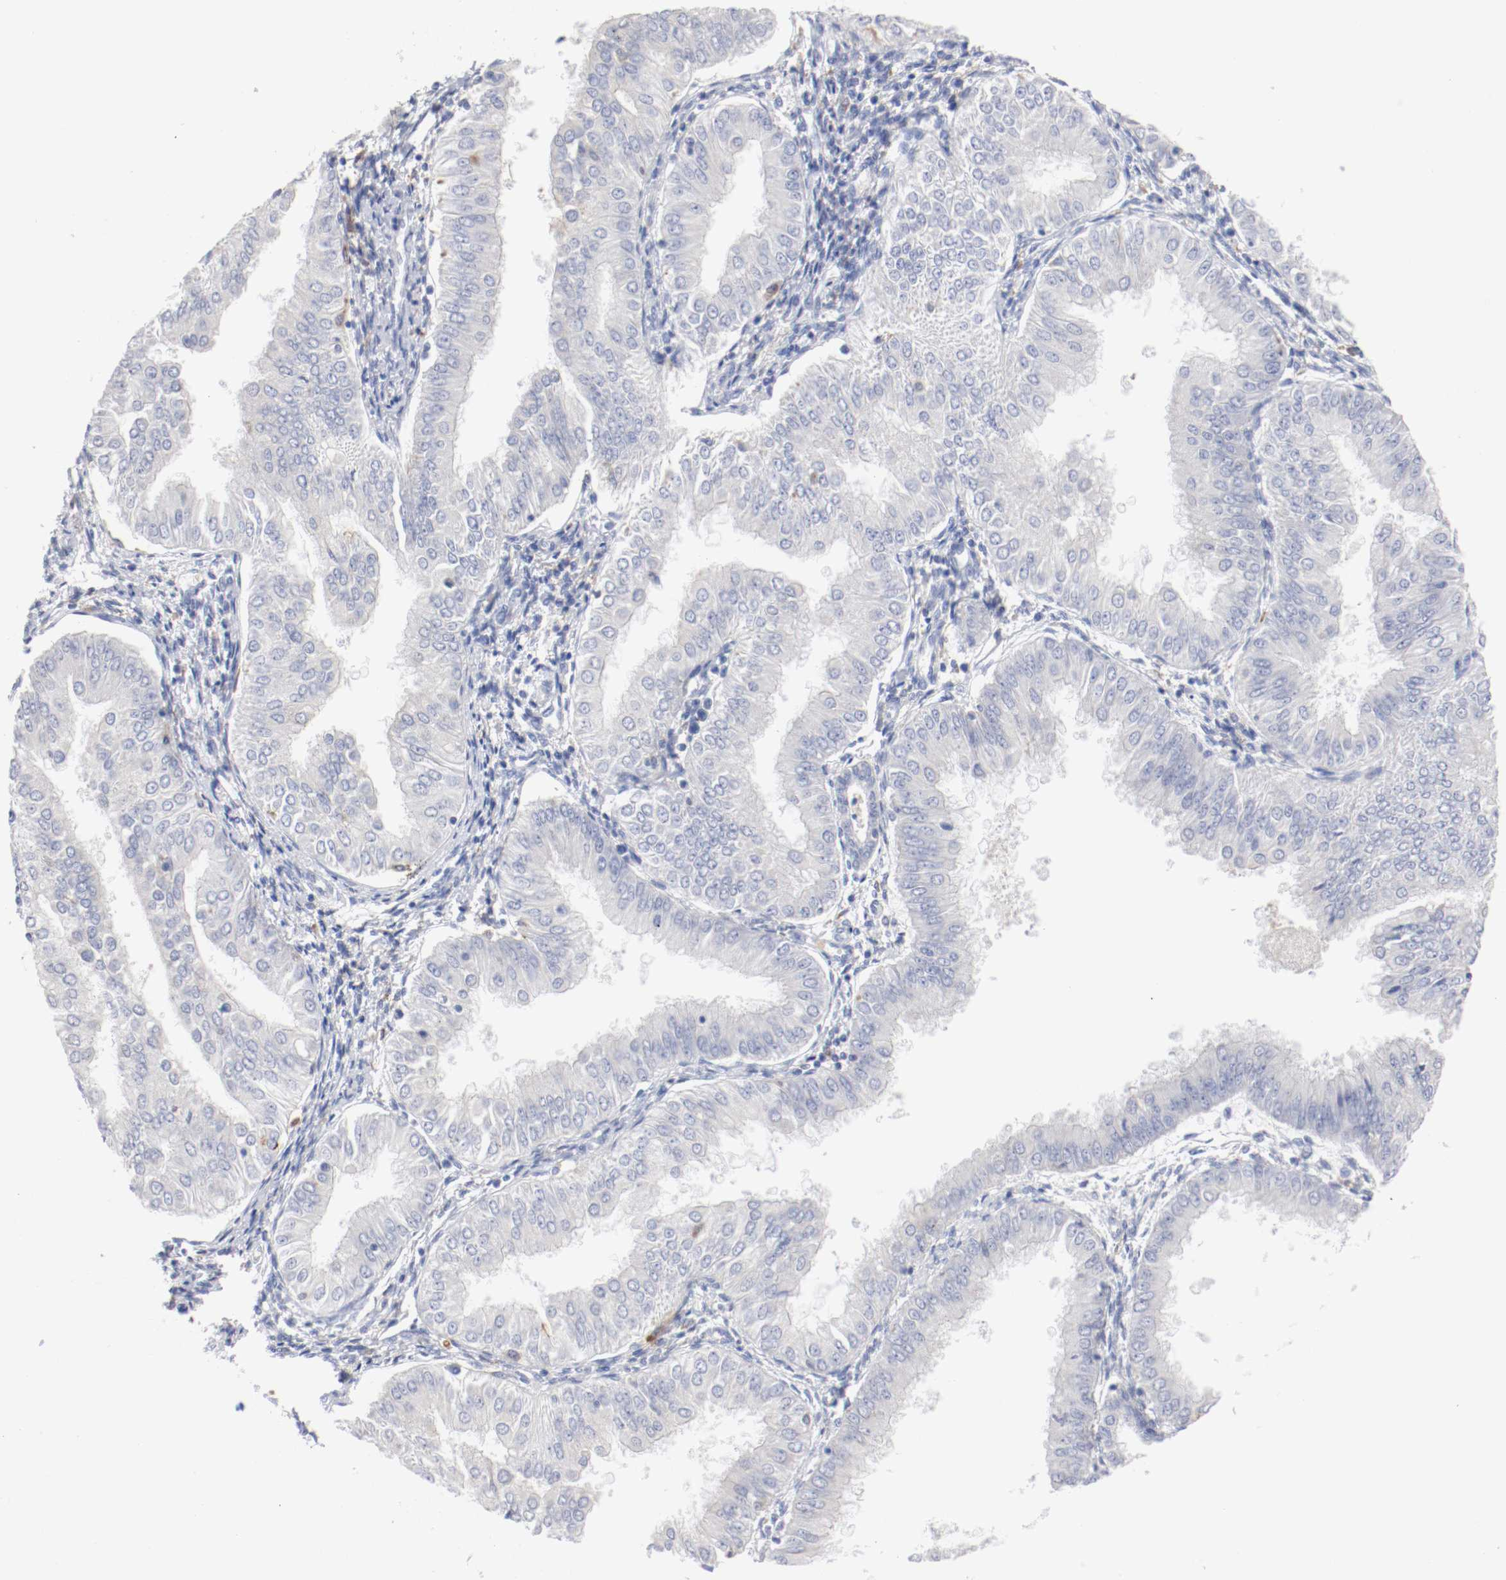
{"staining": {"intensity": "negative", "quantity": "none", "location": "none"}, "tissue": "endometrial cancer", "cell_type": "Tumor cells", "image_type": "cancer", "snomed": [{"axis": "morphology", "description": "Adenocarcinoma, NOS"}, {"axis": "topography", "description": "Endometrium"}], "caption": "The photomicrograph reveals no staining of tumor cells in adenocarcinoma (endometrial).", "gene": "FGFBP1", "patient": {"sex": "female", "age": 53}}